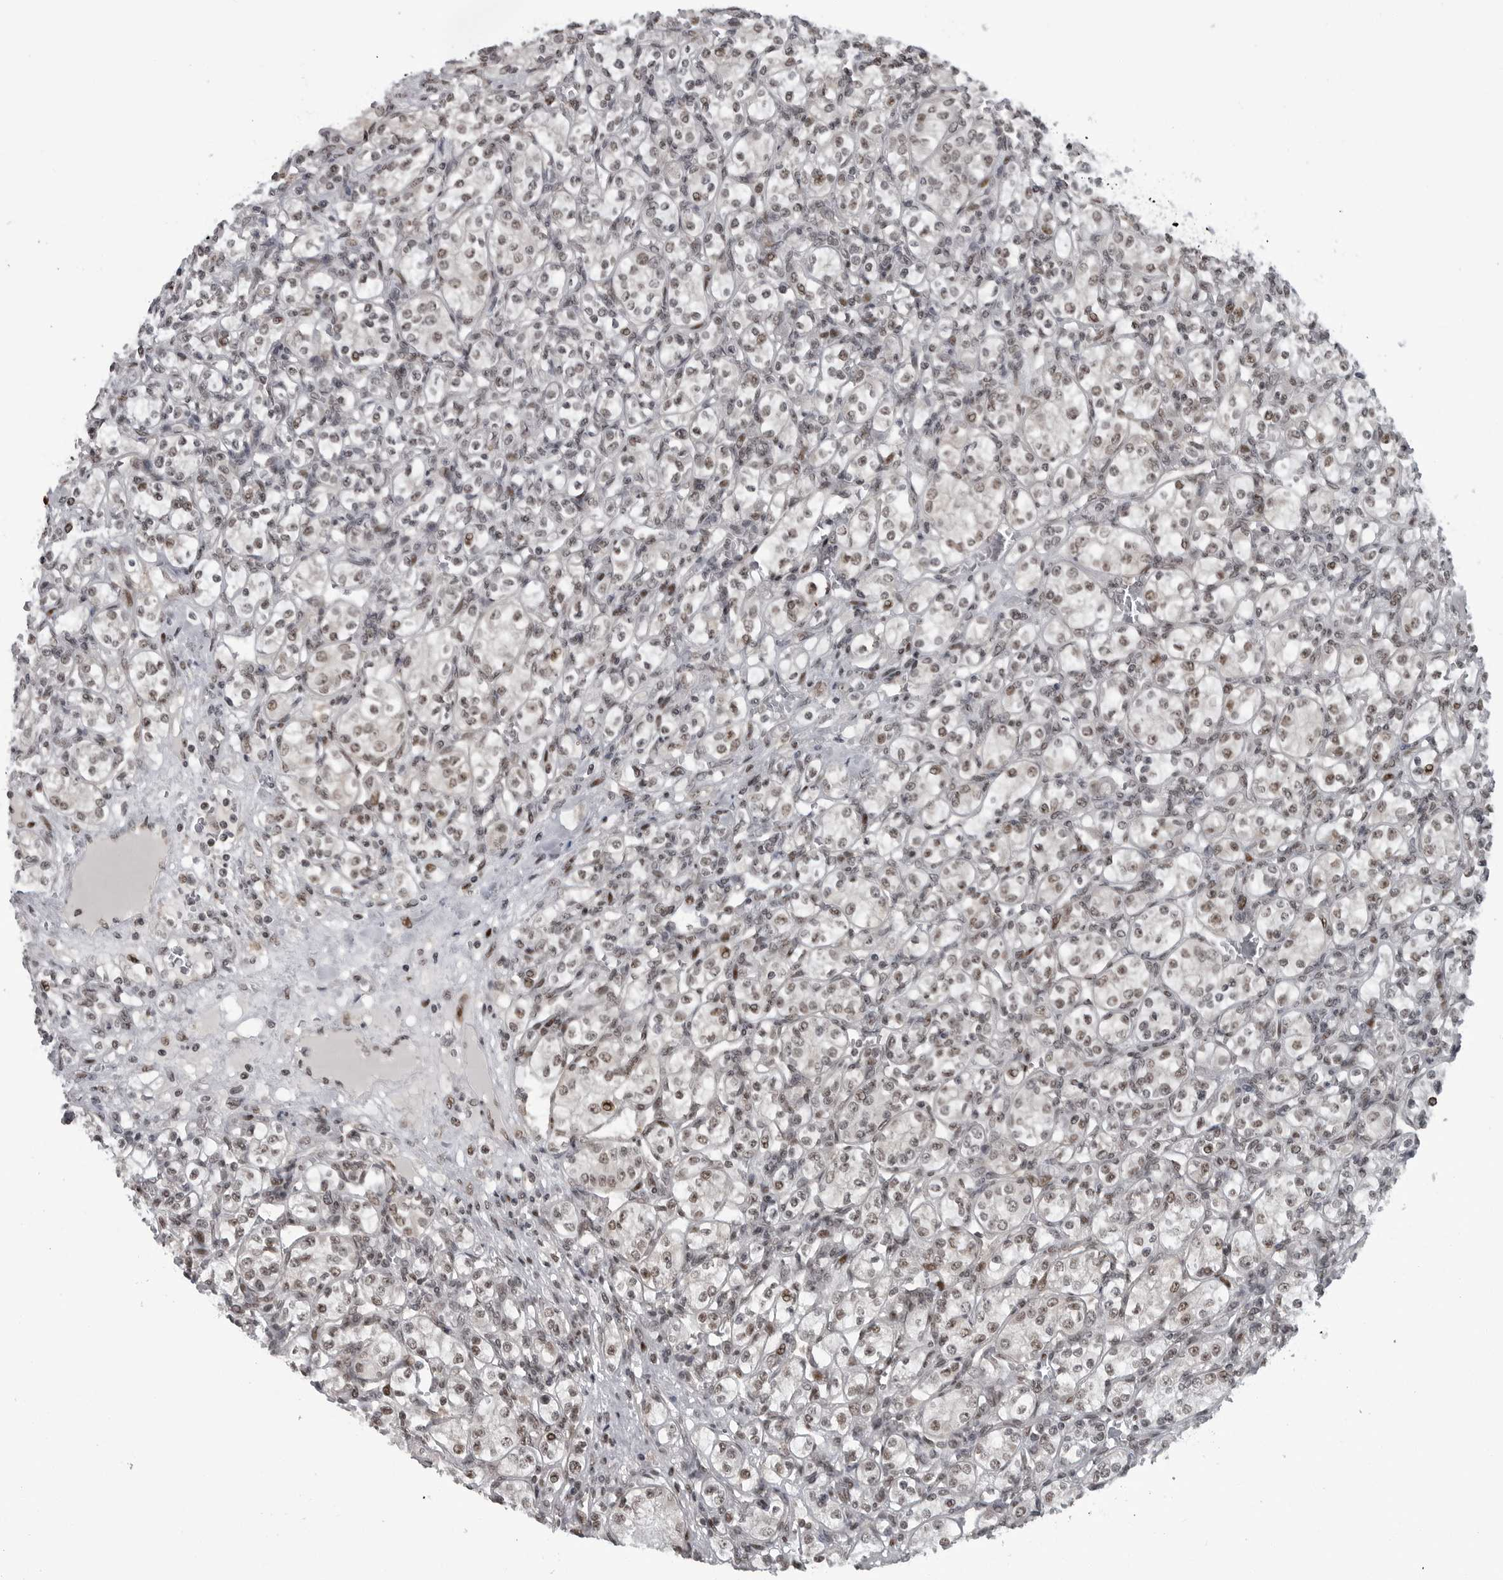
{"staining": {"intensity": "weak", "quantity": ">75%", "location": "nuclear"}, "tissue": "renal cancer", "cell_type": "Tumor cells", "image_type": "cancer", "snomed": [{"axis": "morphology", "description": "Adenocarcinoma, NOS"}, {"axis": "topography", "description": "Kidney"}], "caption": "Human adenocarcinoma (renal) stained with a protein marker displays weak staining in tumor cells.", "gene": "C8orf58", "patient": {"sex": "male", "age": 77}}